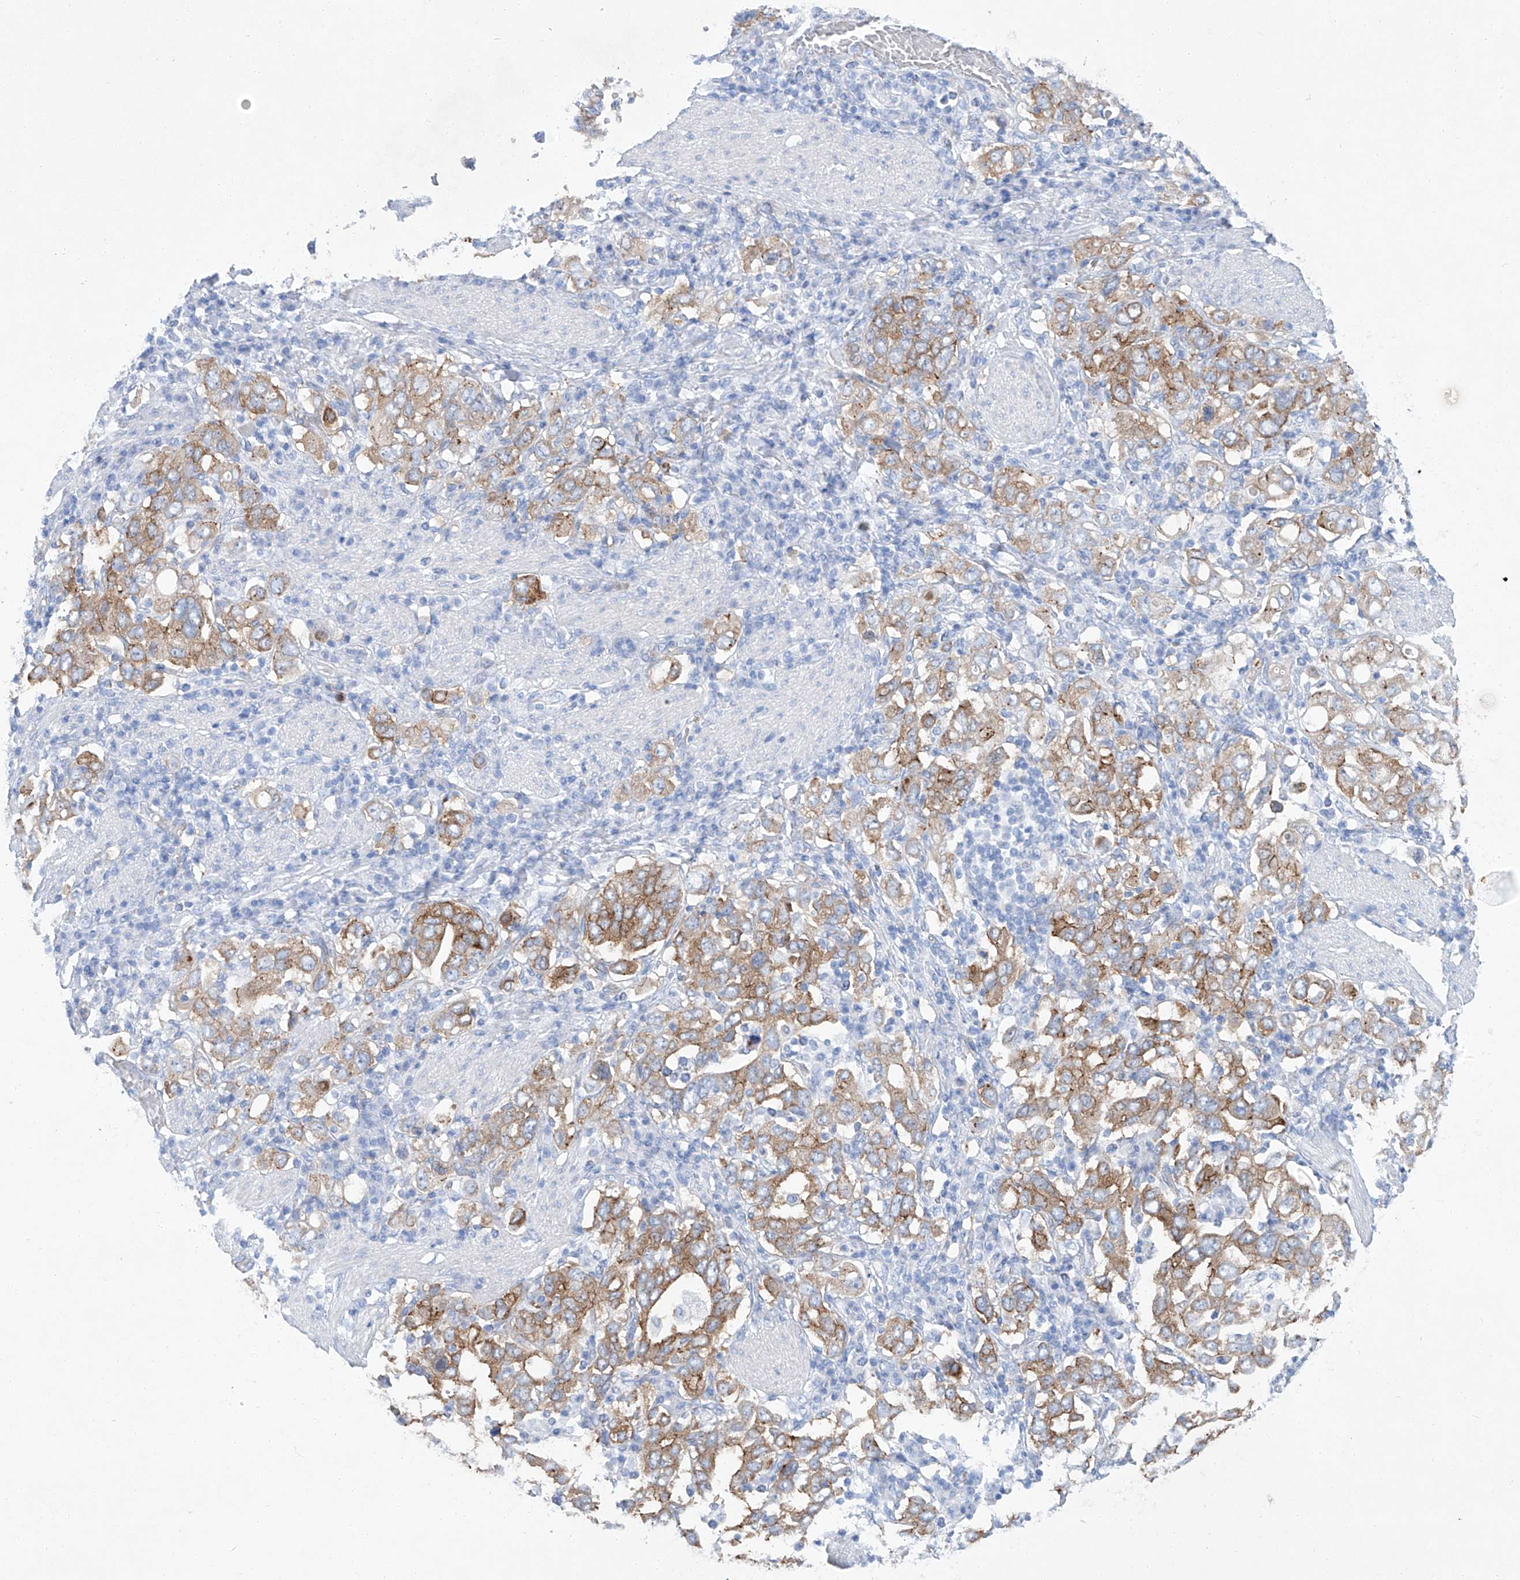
{"staining": {"intensity": "moderate", "quantity": ">75%", "location": "cytoplasmic/membranous"}, "tissue": "stomach cancer", "cell_type": "Tumor cells", "image_type": "cancer", "snomed": [{"axis": "morphology", "description": "Adenocarcinoma, NOS"}, {"axis": "topography", "description": "Stomach, upper"}], "caption": "Immunohistochemical staining of stomach adenocarcinoma reveals medium levels of moderate cytoplasmic/membranous positivity in approximately >75% of tumor cells.", "gene": "MAGI1", "patient": {"sex": "male", "age": 62}}